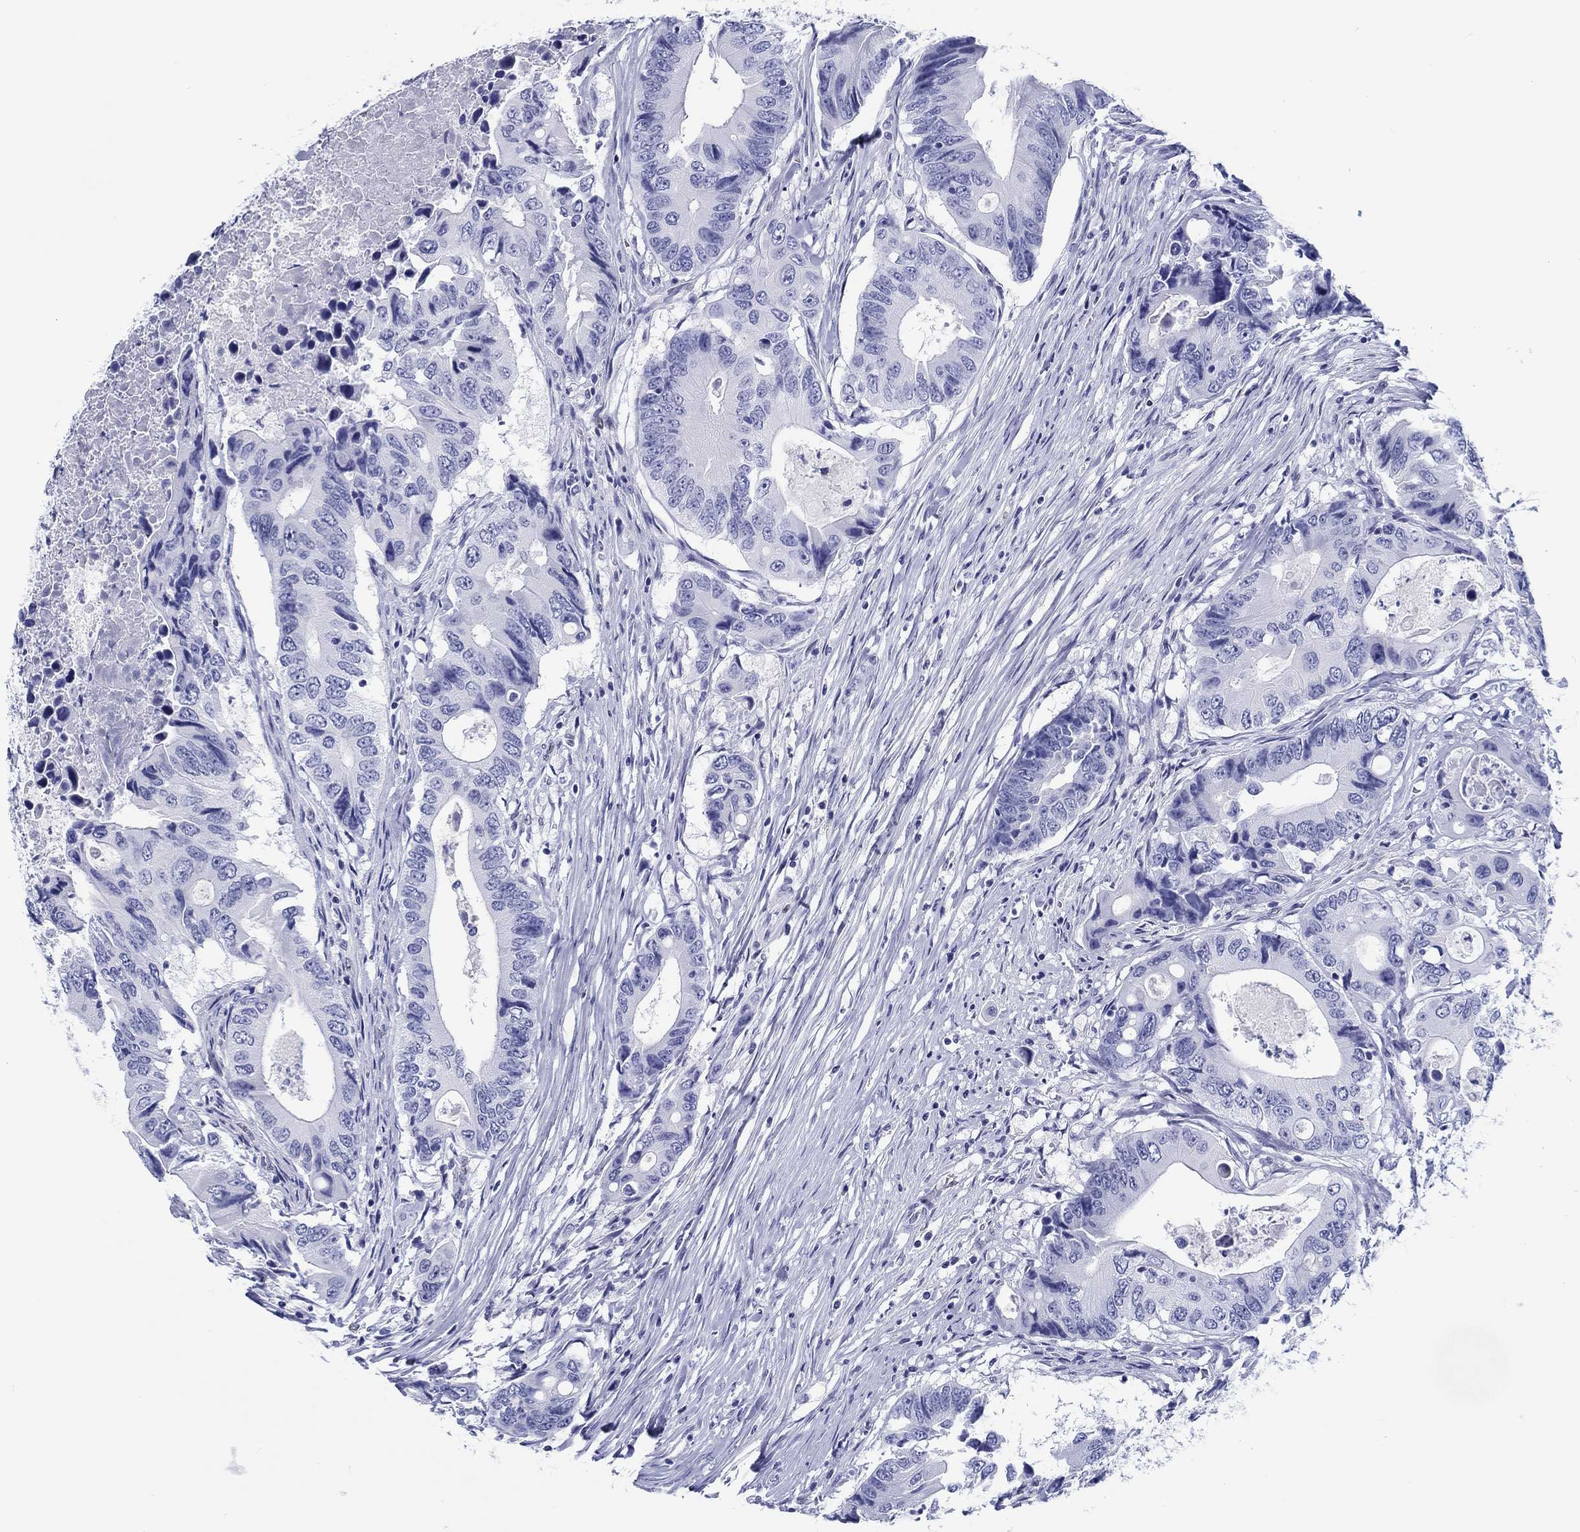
{"staining": {"intensity": "negative", "quantity": "none", "location": "none"}, "tissue": "colorectal cancer", "cell_type": "Tumor cells", "image_type": "cancer", "snomed": [{"axis": "morphology", "description": "Adenocarcinoma, NOS"}, {"axis": "topography", "description": "Colon"}], "caption": "High magnification brightfield microscopy of adenocarcinoma (colorectal) stained with DAB (brown) and counterstained with hematoxylin (blue): tumor cells show no significant positivity. (Stains: DAB (3,3'-diaminobenzidine) immunohistochemistry with hematoxylin counter stain, Microscopy: brightfield microscopy at high magnification).", "gene": "H1-1", "patient": {"sex": "female", "age": 90}}